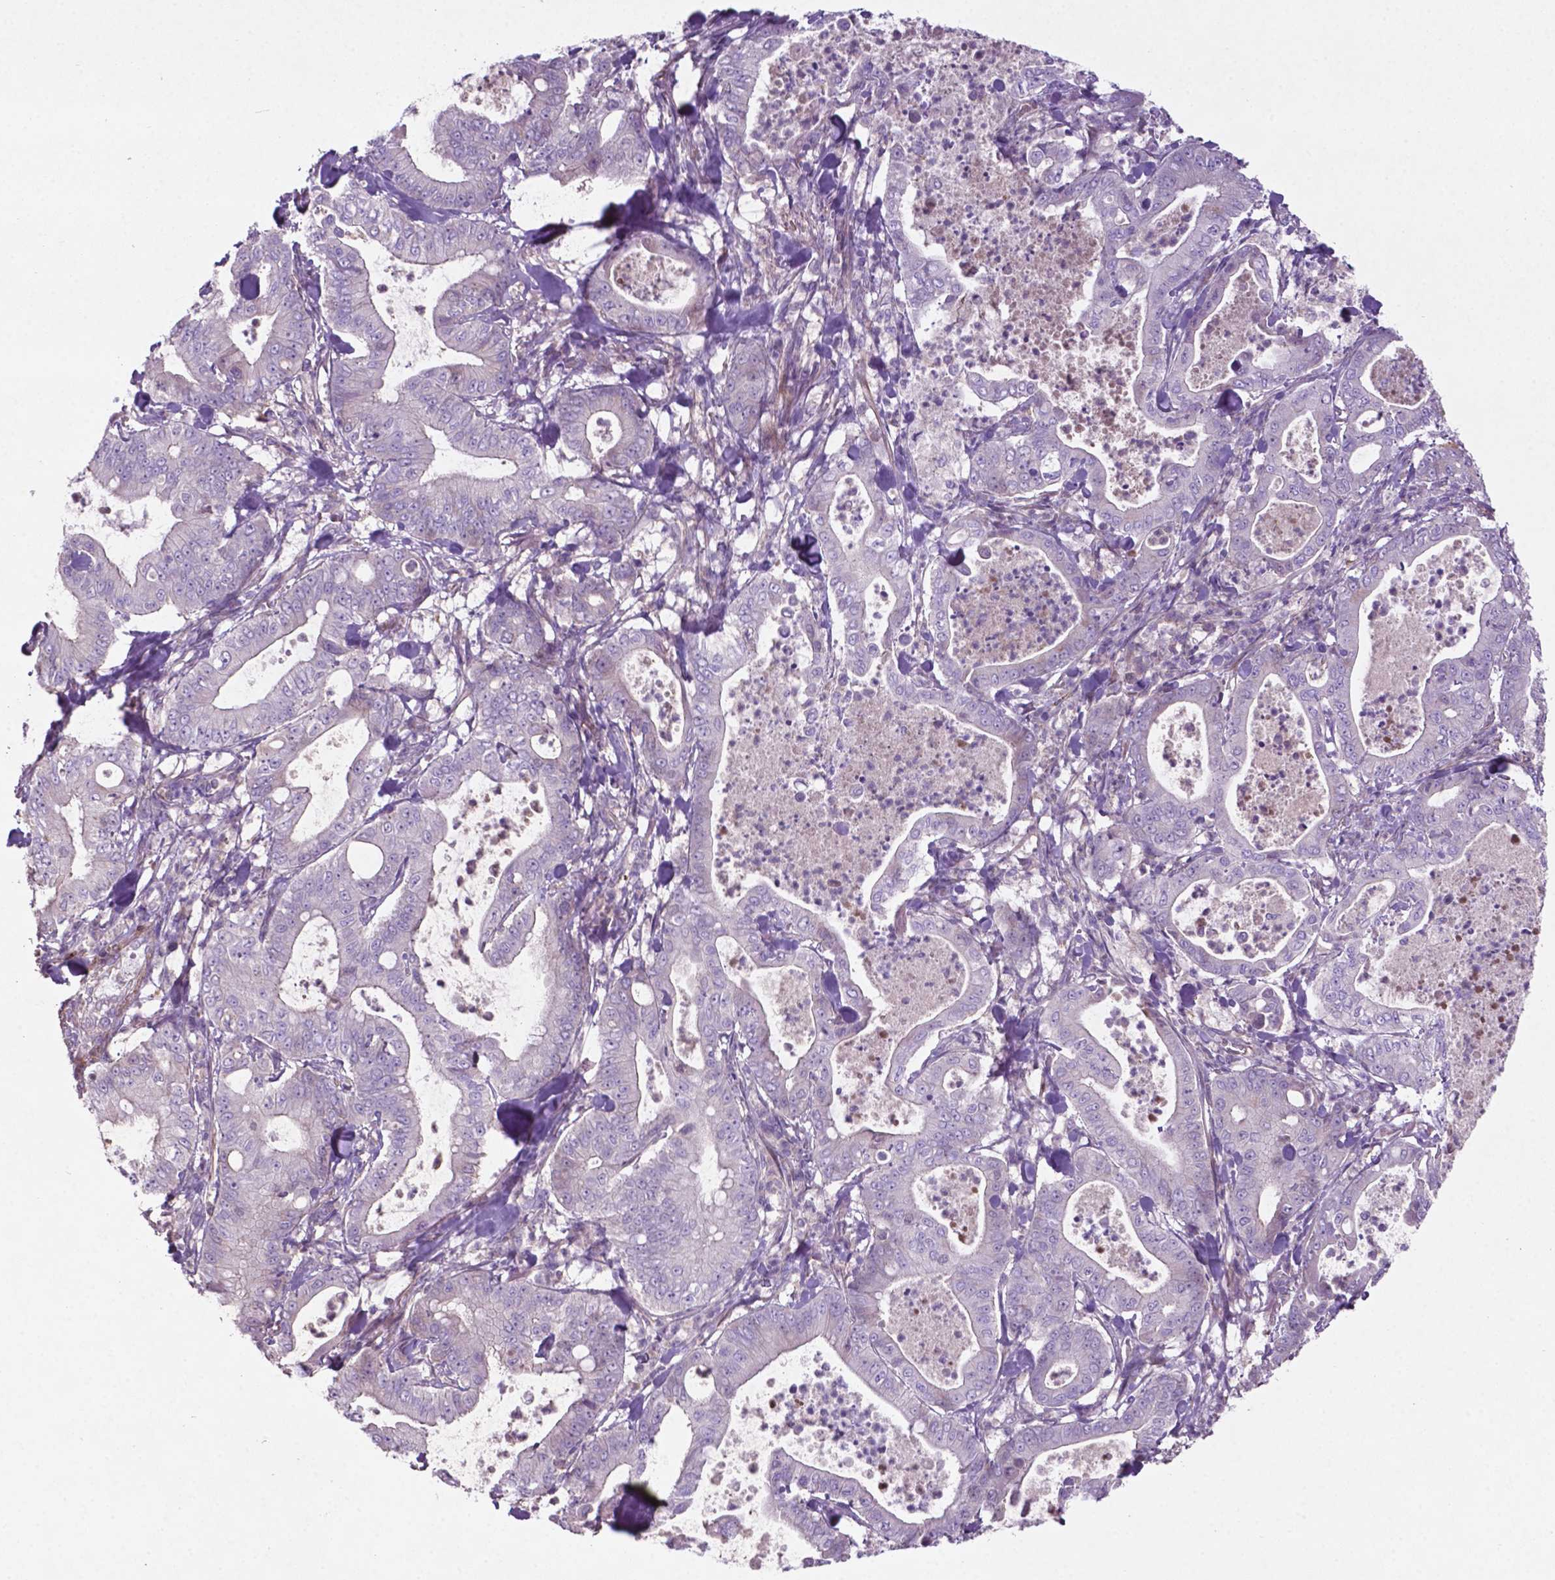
{"staining": {"intensity": "negative", "quantity": "none", "location": "none"}, "tissue": "pancreatic cancer", "cell_type": "Tumor cells", "image_type": "cancer", "snomed": [{"axis": "morphology", "description": "Adenocarcinoma, NOS"}, {"axis": "topography", "description": "Pancreas"}], "caption": "An IHC photomicrograph of pancreatic cancer (adenocarcinoma) is shown. There is no staining in tumor cells of pancreatic cancer (adenocarcinoma). Nuclei are stained in blue.", "gene": "BMP4", "patient": {"sex": "male", "age": 71}}